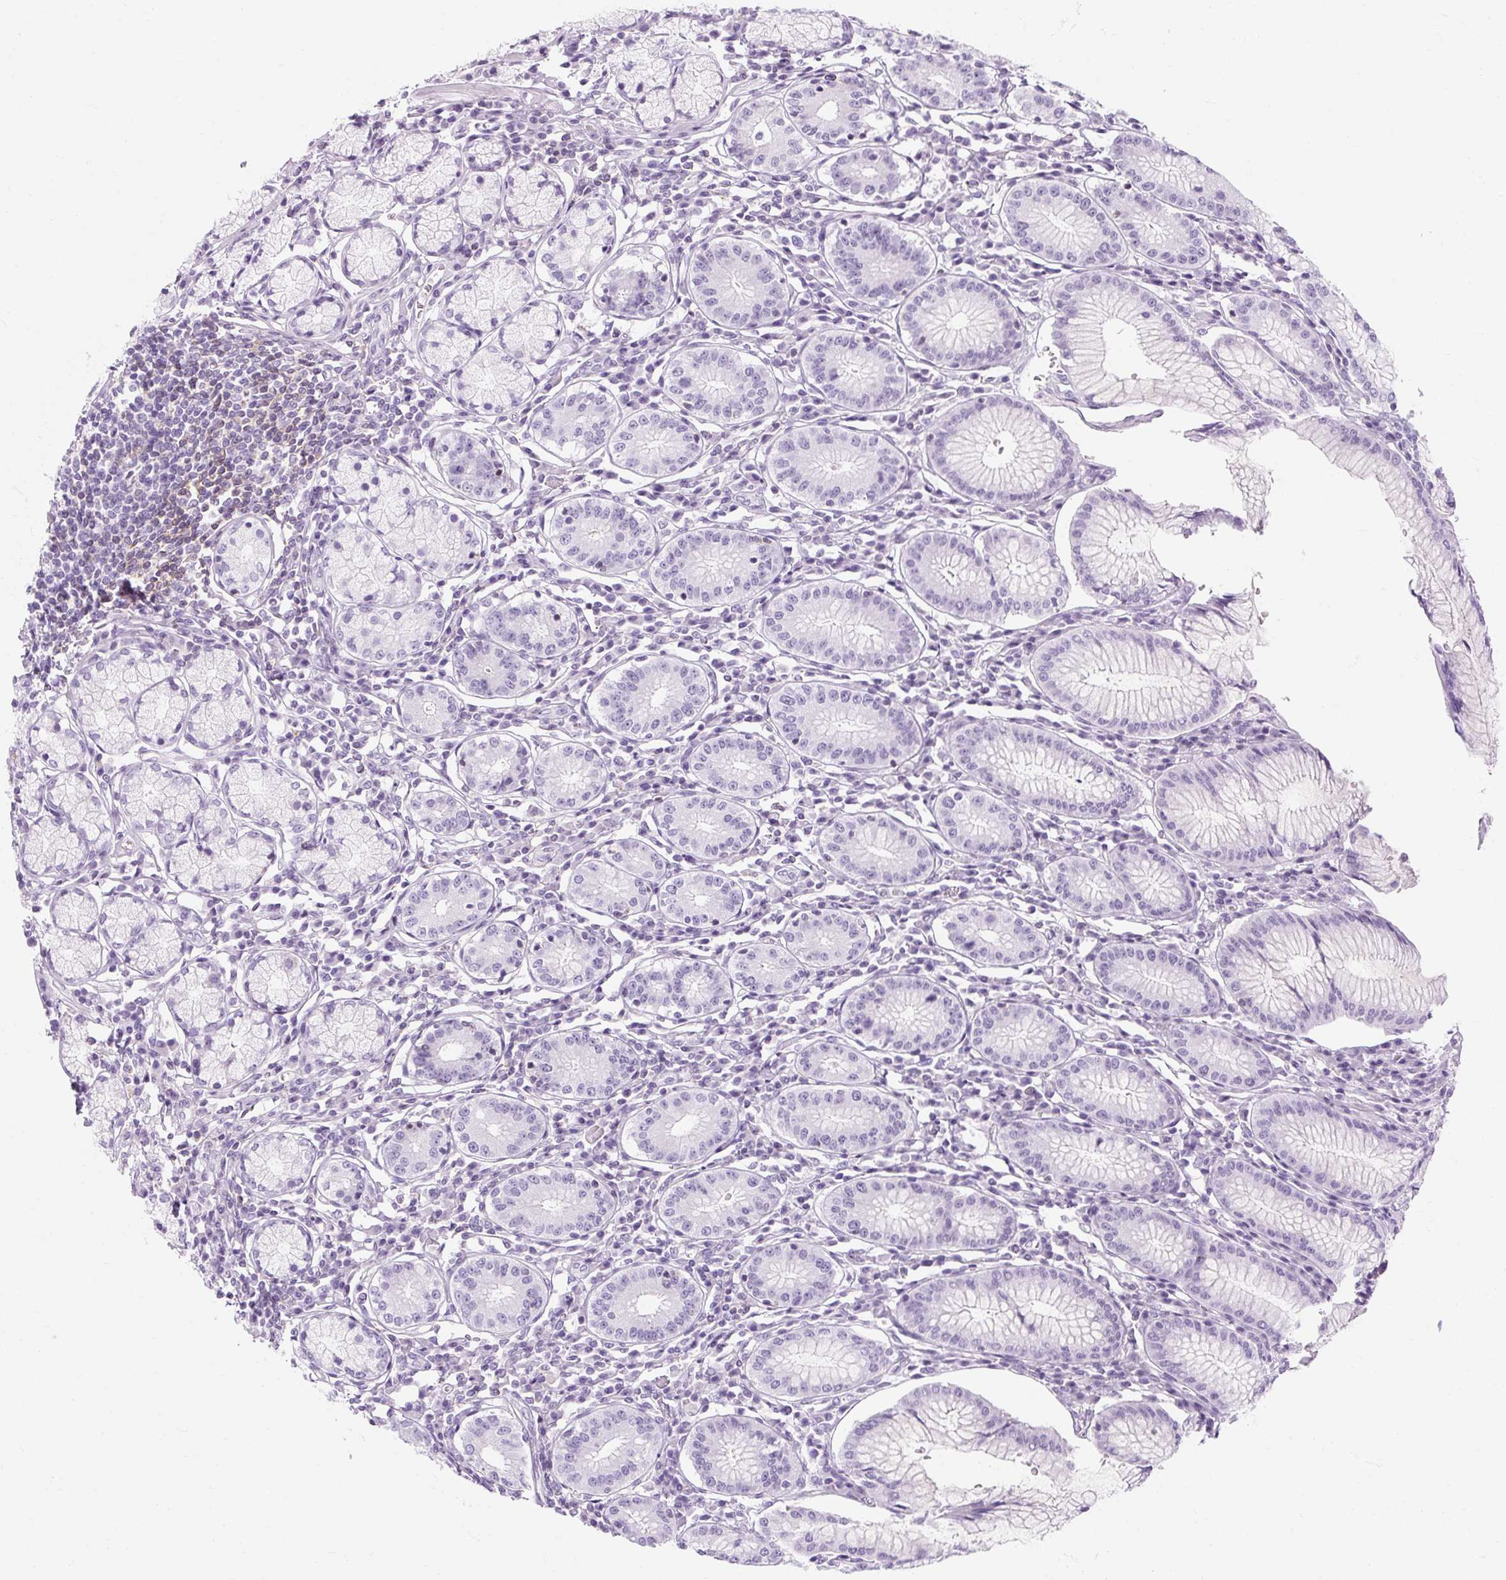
{"staining": {"intensity": "negative", "quantity": "none", "location": "none"}, "tissue": "stomach", "cell_type": "Glandular cells", "image_type": "normal", "snomed": [{"axis": "morphology", "description": "Normal tissue, NOS"}, {"axis": "topography", "description": "Stomach"}], "caption": "Immunohistochemistry (IHC) of normal human stomach reveals no expression in glandular cells.", "gene": "TIGD2", "patient": {"sex": "male", "age": 55}}